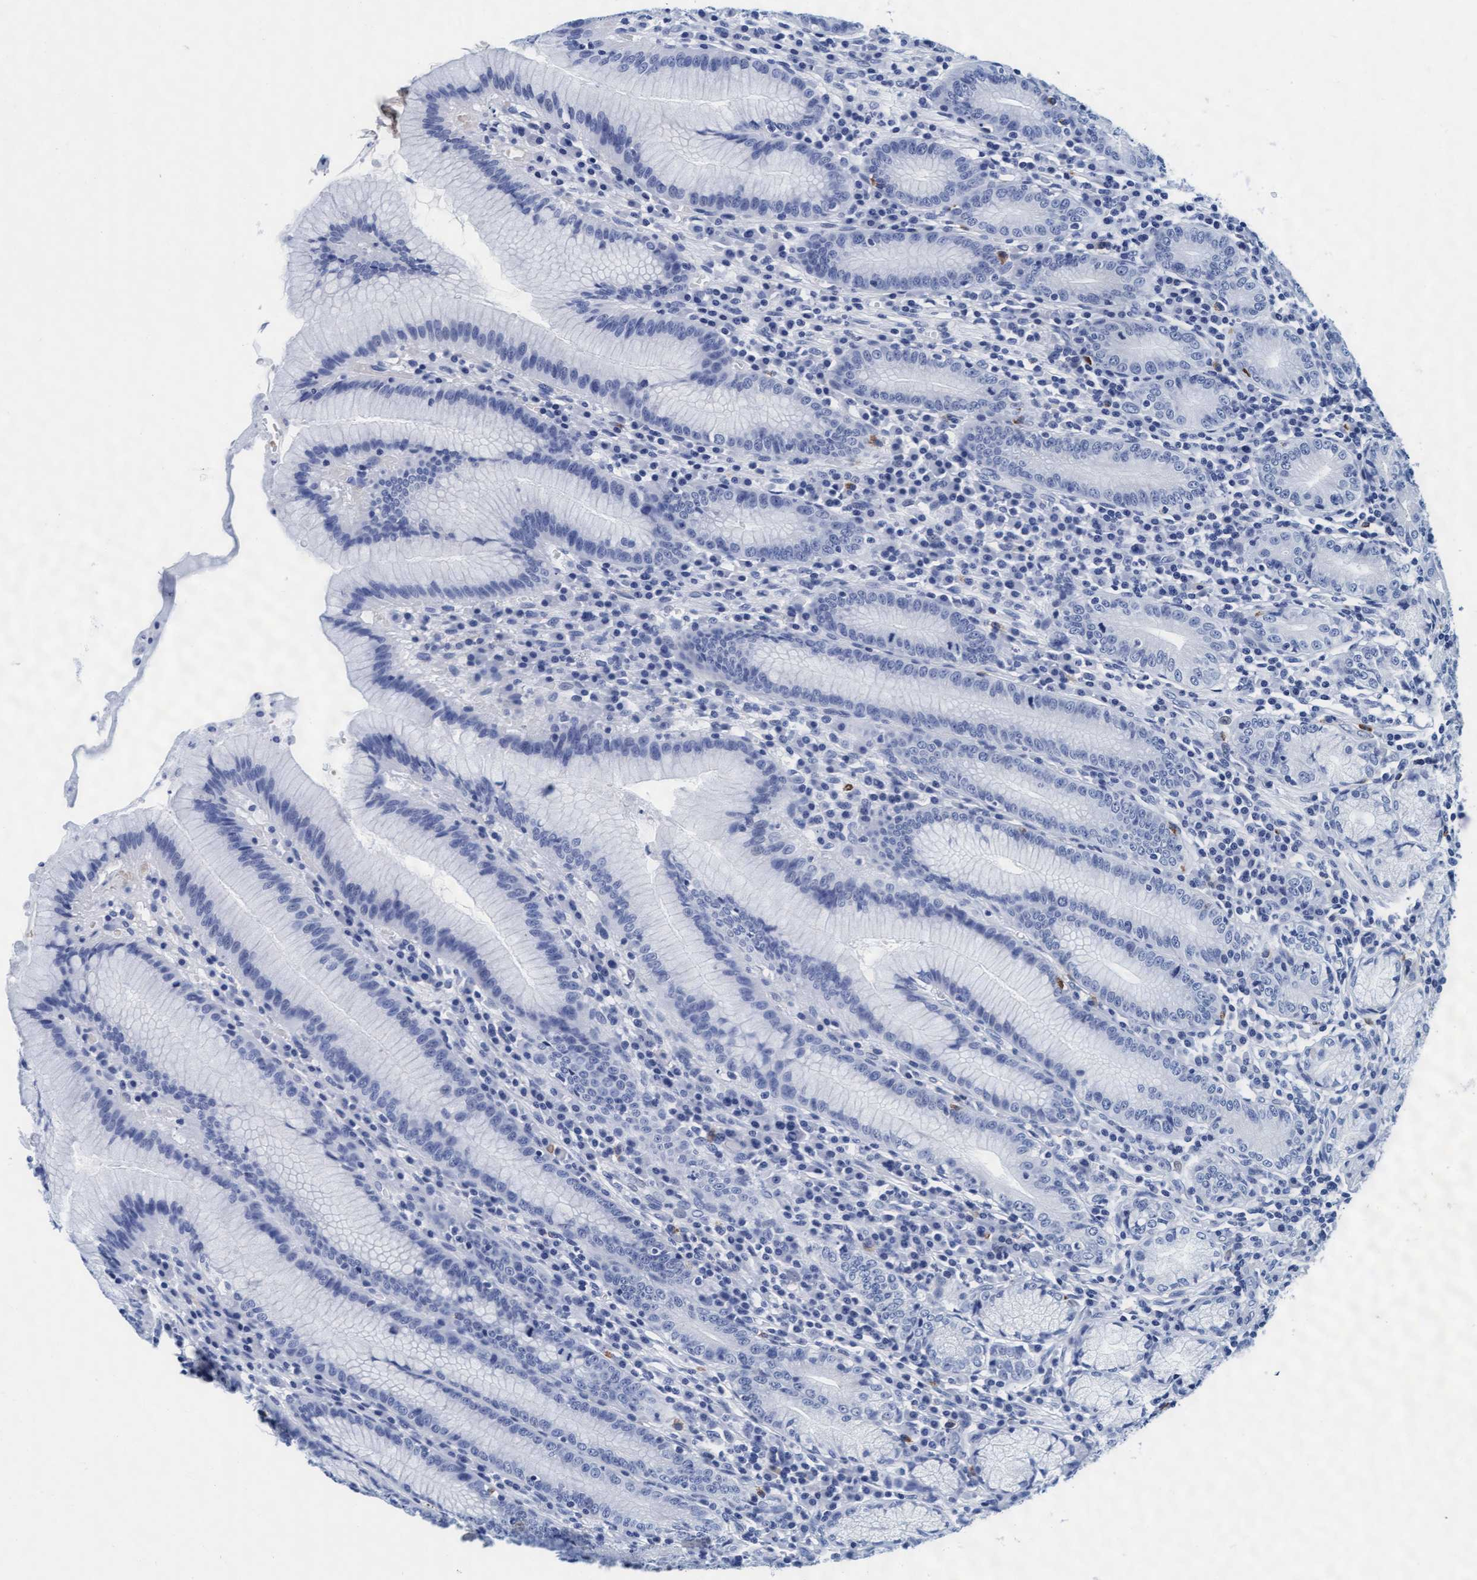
{"staining": {"intensity": "weak", "quantity": "<25%", "location": "cytoplasmic/membranous"}, "tissue": "stomach", "cell_type": "Glandular cells", "image_type": "normal", "snomed": [{"axis": "morphology", "description": "Normal tissue, NOS"}, {"axis": "topography", "description": "Stomach"}], "caption": "This photomicrograph is of benign stomach stained with immunohistochemistry to label a protein in brown with the nuclei are counter-stained blue. There is no staining in glandular cells.", "gene": "ARSG", "patient": {"sex": "male", "age": 55}}